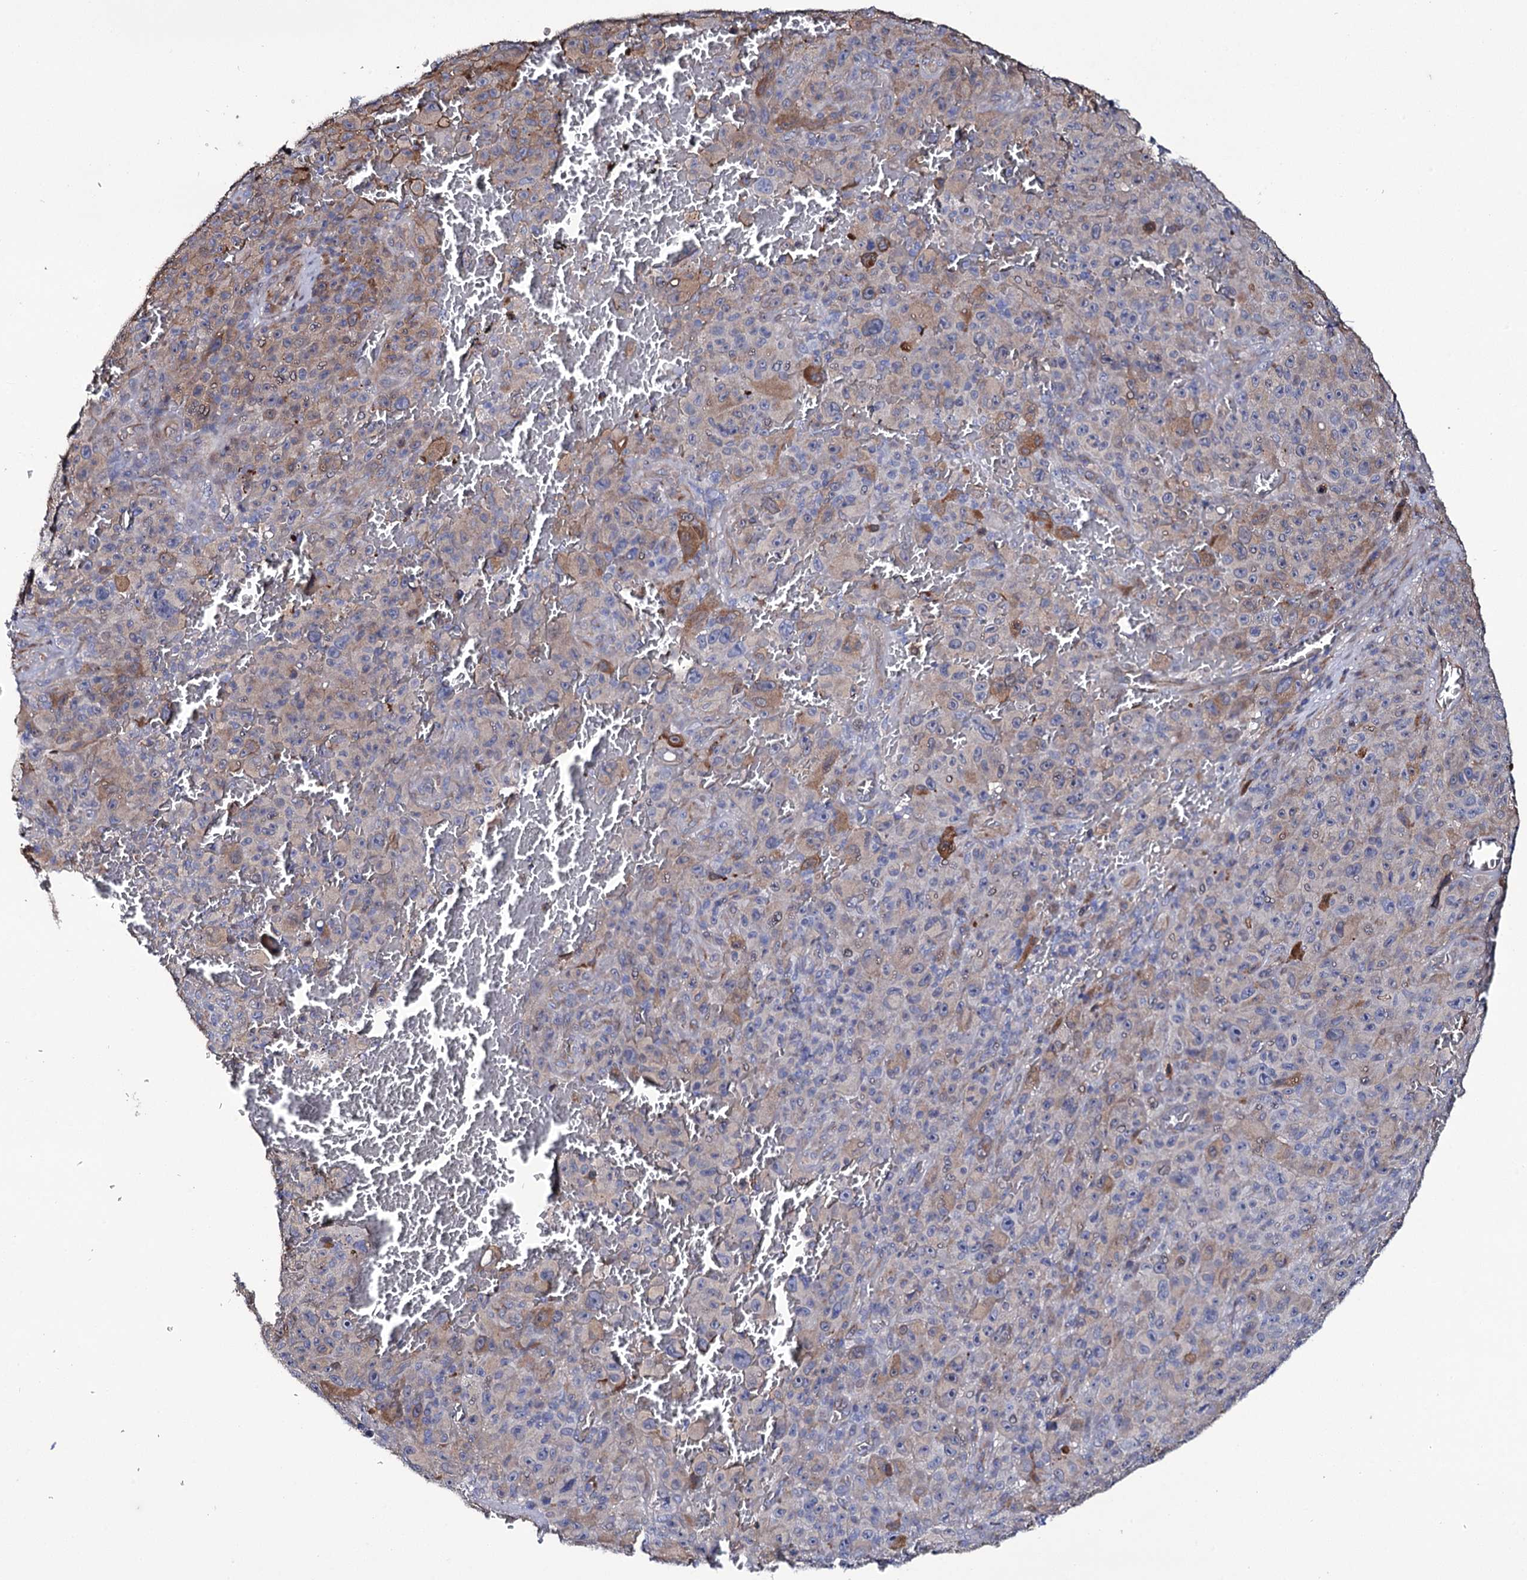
{"staining": {"intensity": "weak", "quantity": "<25%", "location": "cytoplasmic/membranous"}, "tissue": "melanoma", "cell_type": "Tumor cells", "image_type": "cancer", "snomed": [{"axis": "morphology", "description": "Malignant melanoma, NOS"}, {"axis": "topography", "description": "Skin"}], "caption": "Photomicrograph shows no protein expression in tumor cells of malignant melanoma tissue.", "gene": "TTC23", "patient": {"sex": "female", "age": 82}}